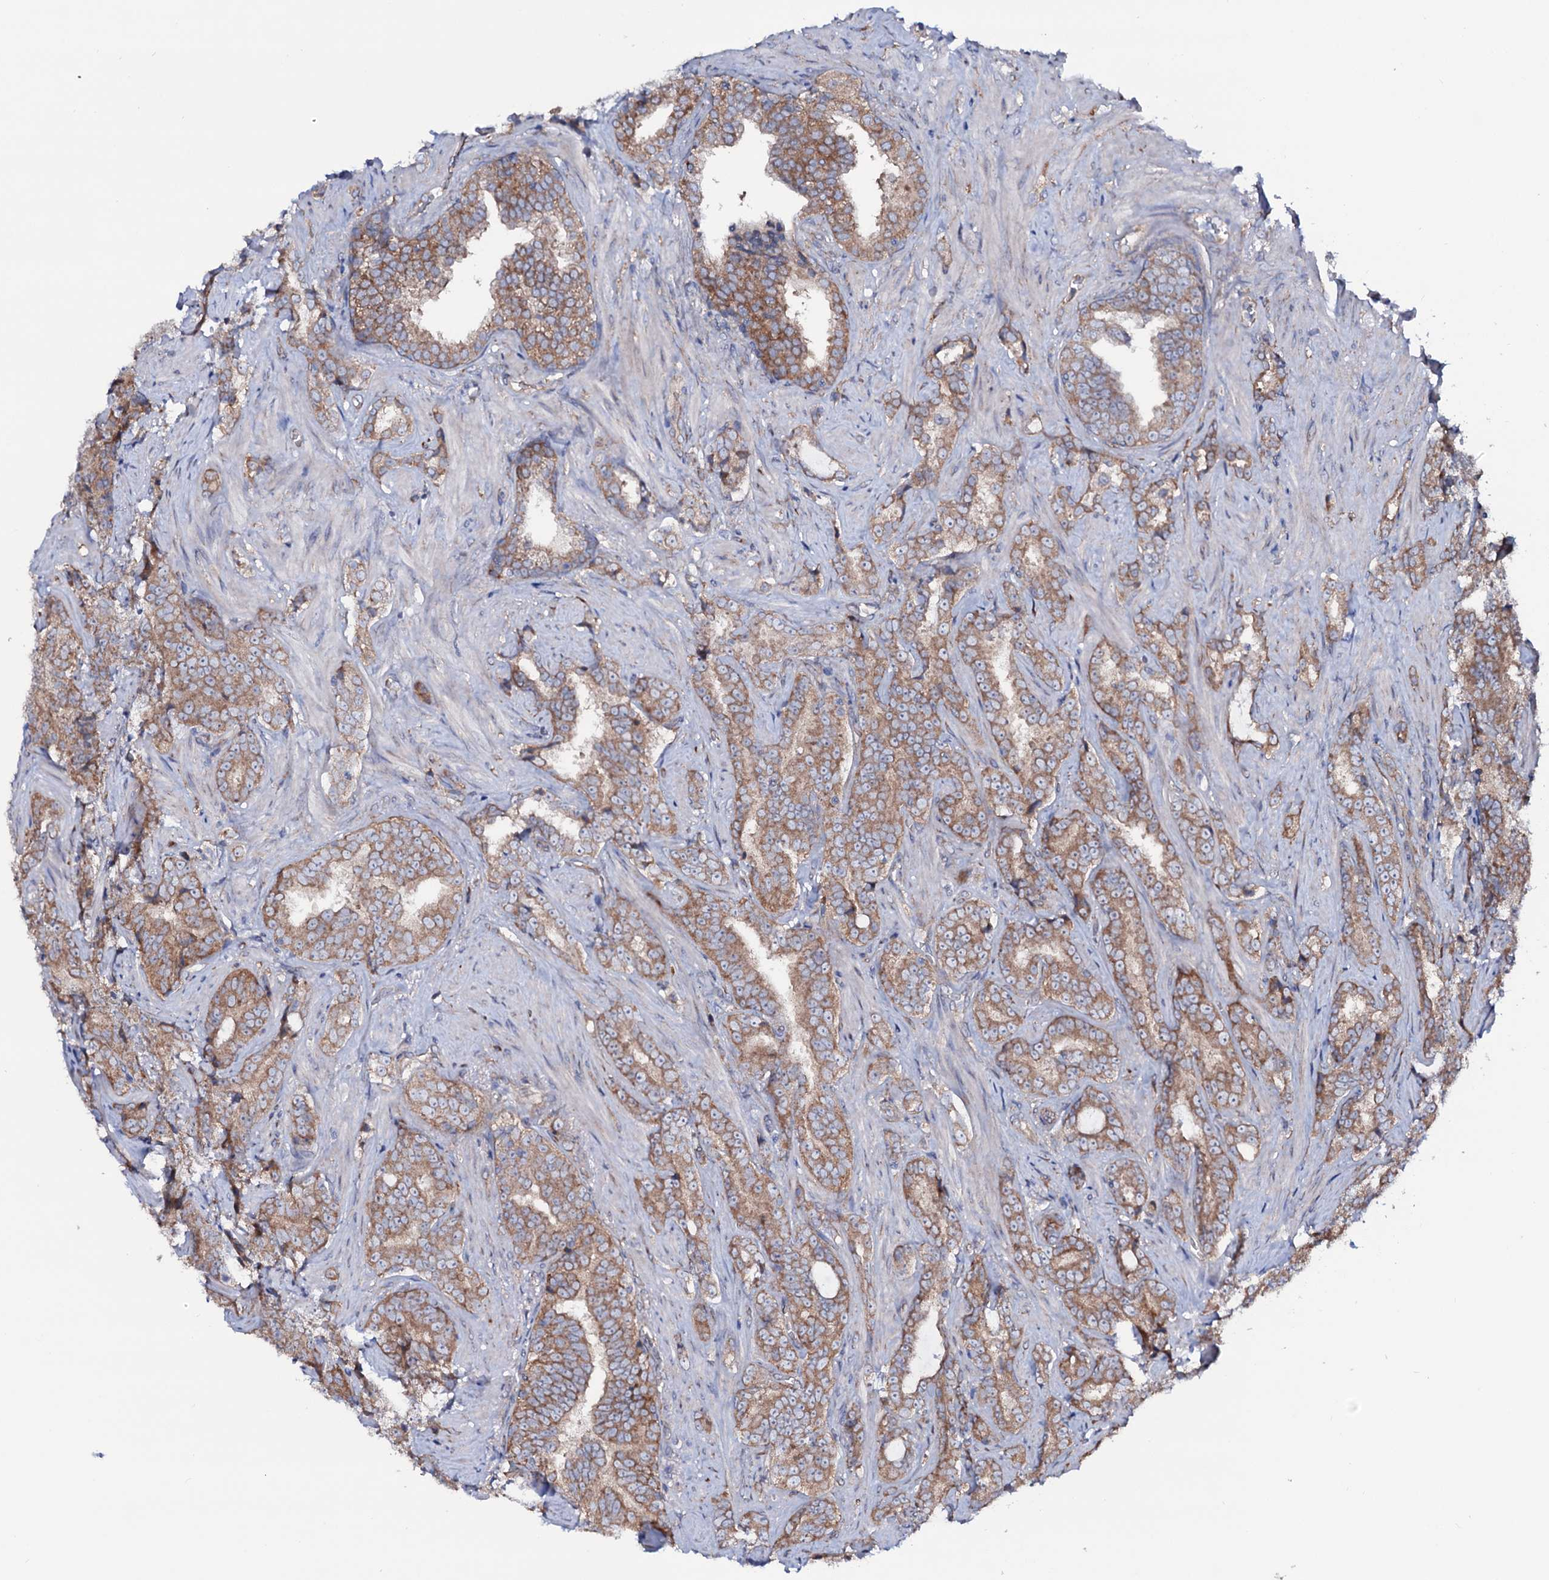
{"staining": {"intensity": "moderate", "quantity": ">75%", "location": "cytoplasmic/membranous"}, "tissue": "prostate cancer", "cell_type": "Tumor cells", "image_type": "cancer", "snomed": [{"axis": "morphology", "description": "Adenocarcinoma, High grade"}, {"axis": "topography", "description": "Prostate and seminal vesicle, NOS"}], "caption": "Immunohistochemical staining of human prostate cancer reveals medium levels of moderate cytoplasmic/membranous protein expression in about >75% of tumor cells.", "gene": "STARD13", "patient": {"sex": "male", "age": 67}}